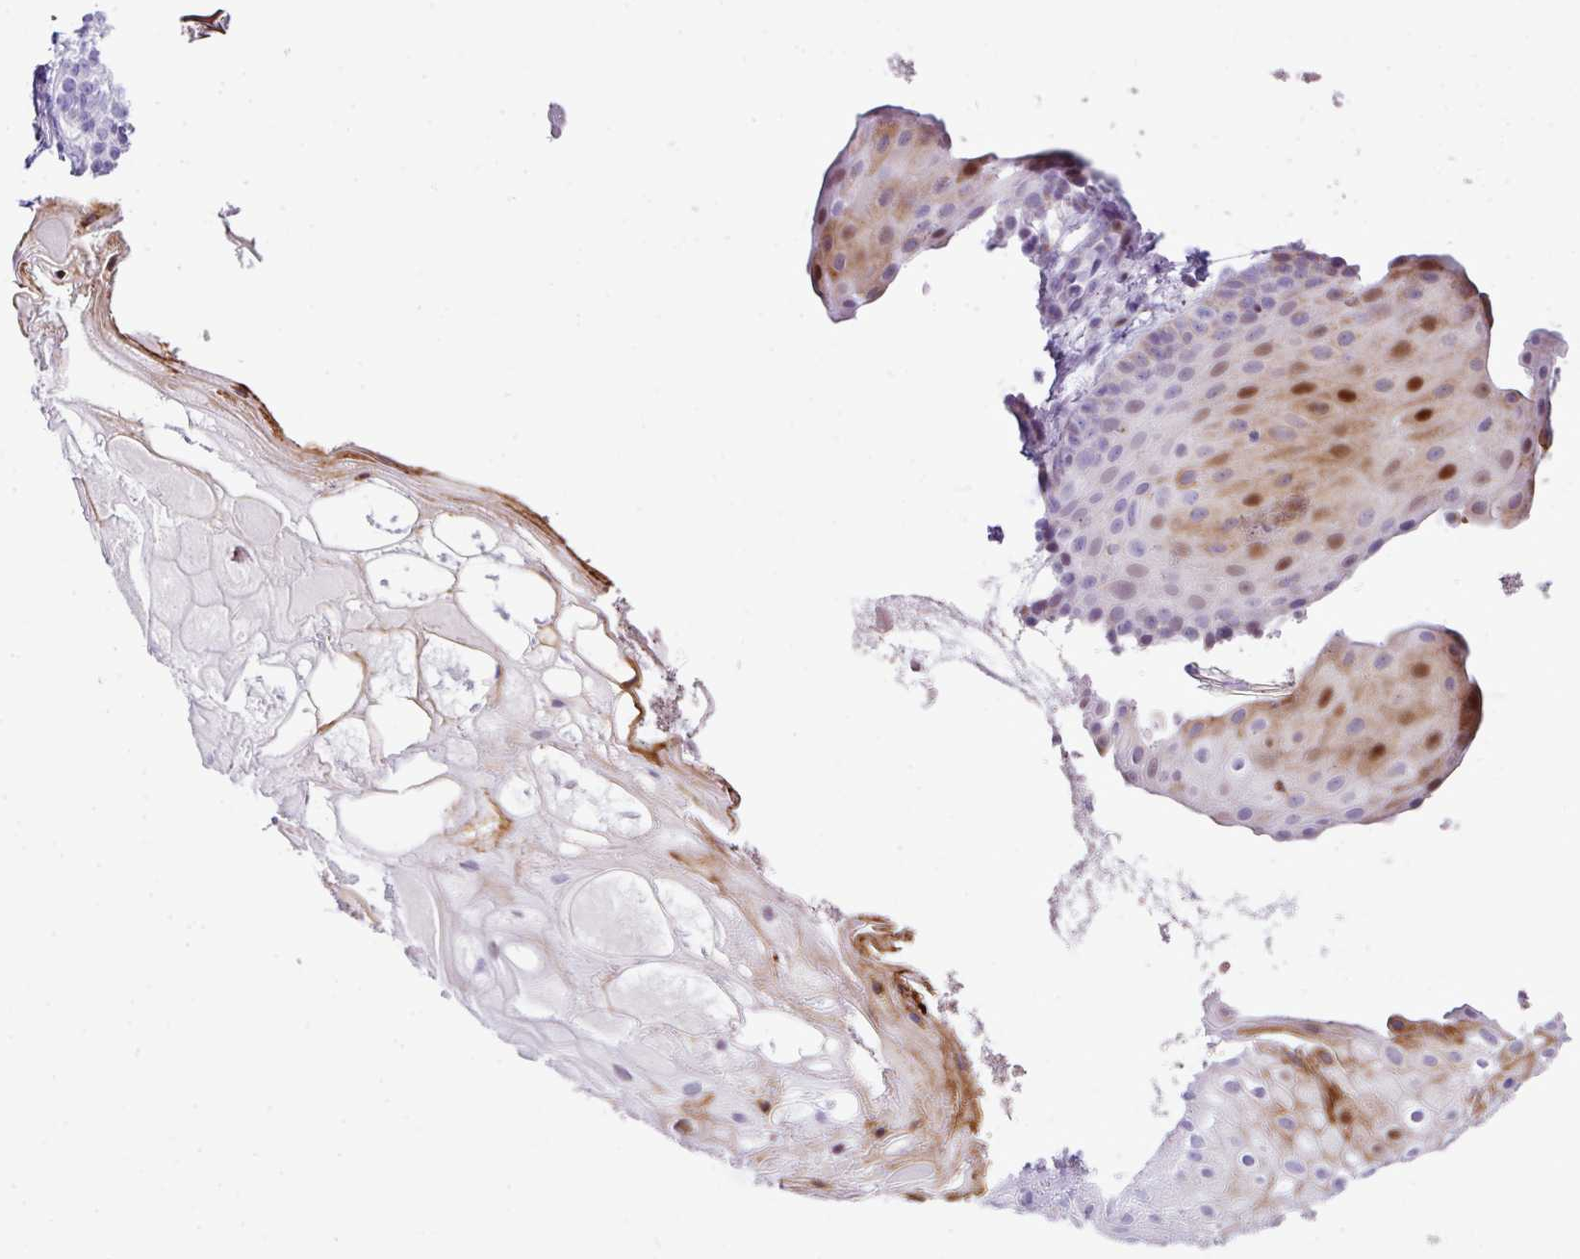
{"staining": {"intensity": "strong", "quantity": "25%-75%", "location": "cytoplasmic/membranous,nuclear"}, "tissue": "skin", "cell_type": "Epidermal cells", "image_type": "normal", "snomed": [{"axis": "morphology", "description": "Normal tissue, NOS"}, {"axis": "topography", "description": "Anal"}], "caption": "Protein expression analysis of benign human skin reveals strong cytoplasmic/membranous,nuclear staining in about 25%-75% of epidermal cells. (DAB IHC with brightfield microscopy, high magnification).", "gene": "RCAN2", "patient": {"sex": "male", "age": 80}}